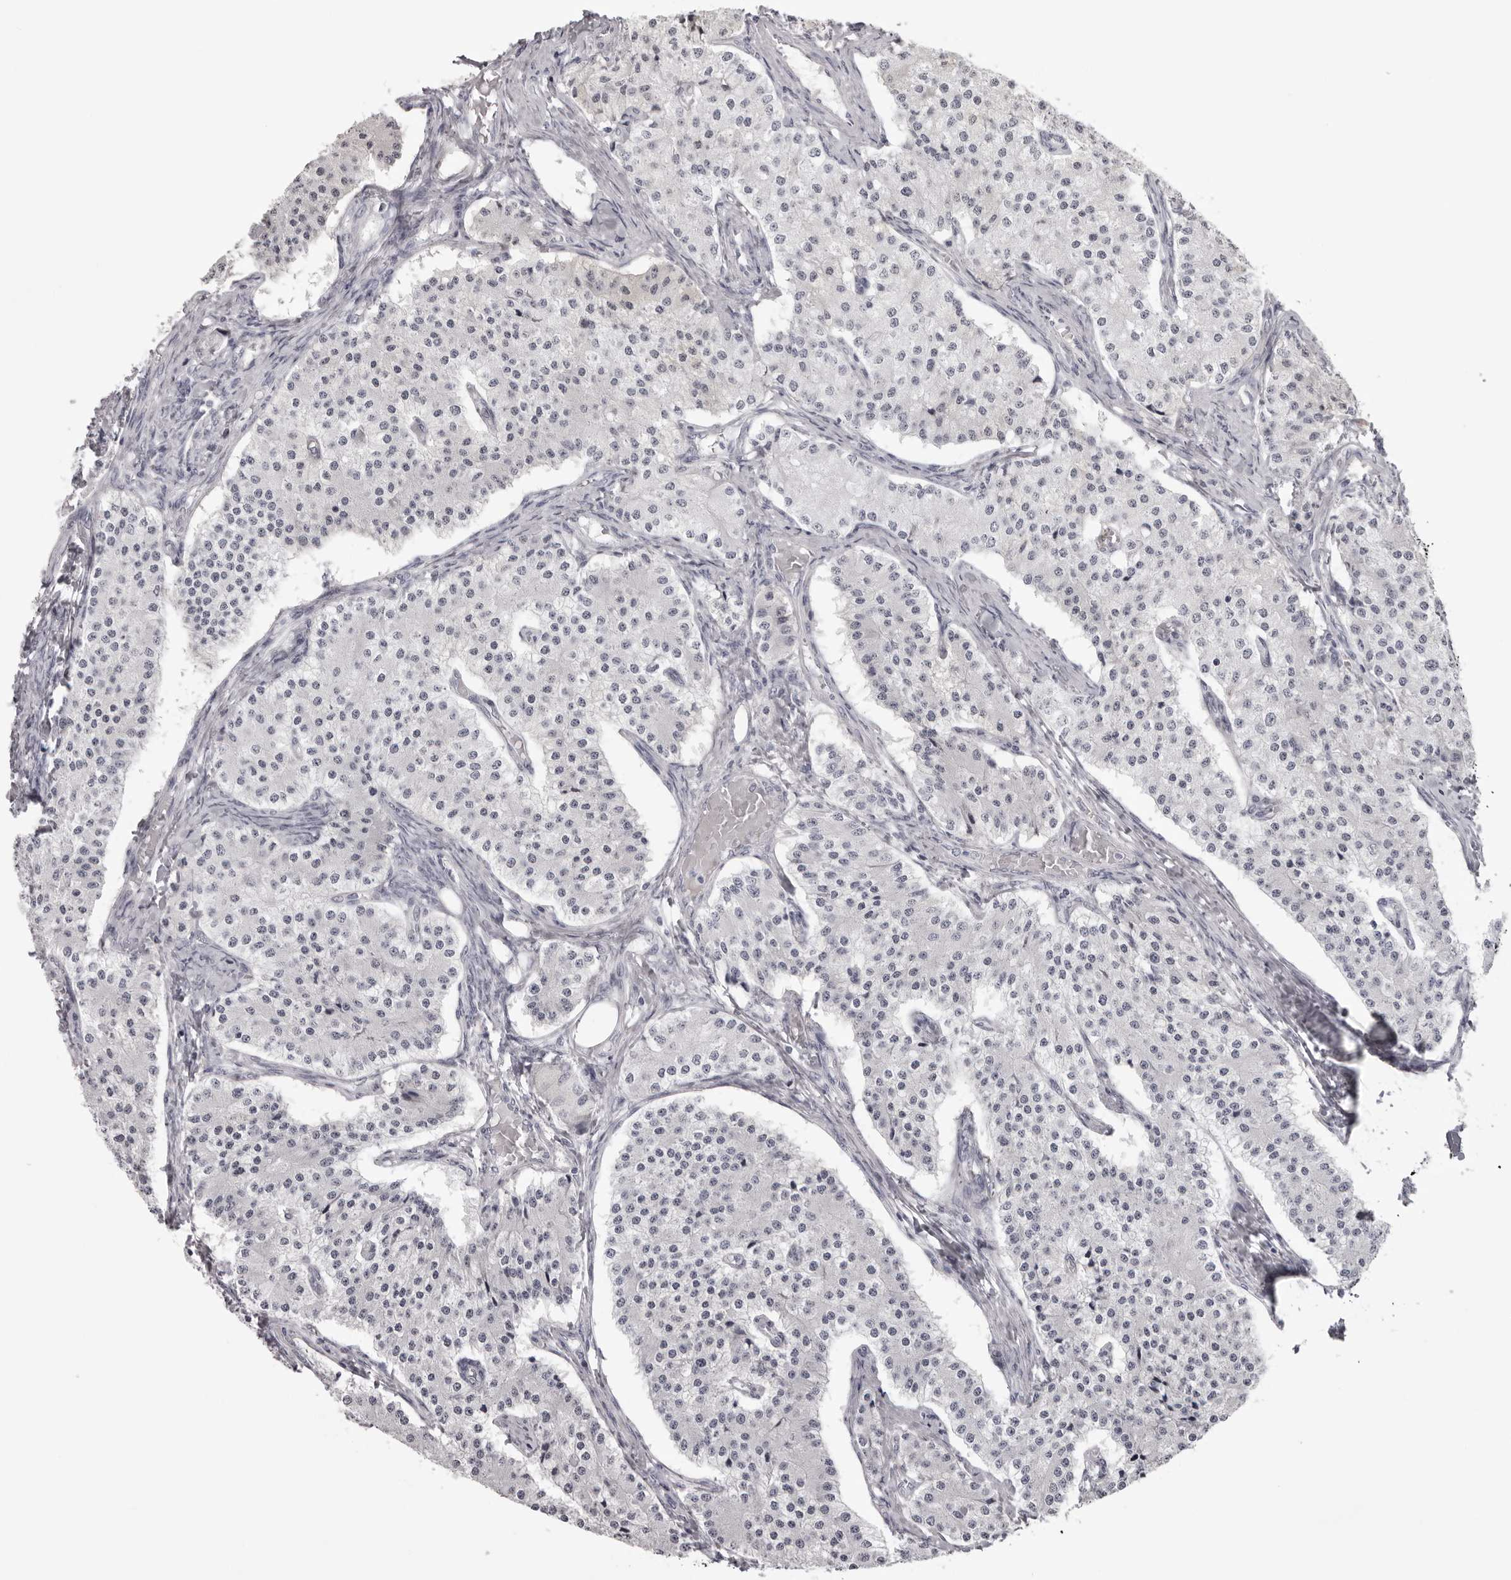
{"staining": {"intensity": "negative", "quantity": "none", "location": "none"}, "tissue": "carcinoid", "cell_type": "Tumor cells", "image_type": "cancer", "snomed": [{"axis": "morphology", "description": "Carcinoid, malignant, NOS"}, {"axis": "topography", "description": "Colon"}], "caption": "Carcinoid was stained to show a protein in brown. There is no significant positivity in tumor cells. (DAB (3,3'-diaminobenzidine) immunohistochemistry visualized using brightfield microscopy, high magnification).", "gene": "HELZ", "patient": {"sex": "female", "age": 52}}